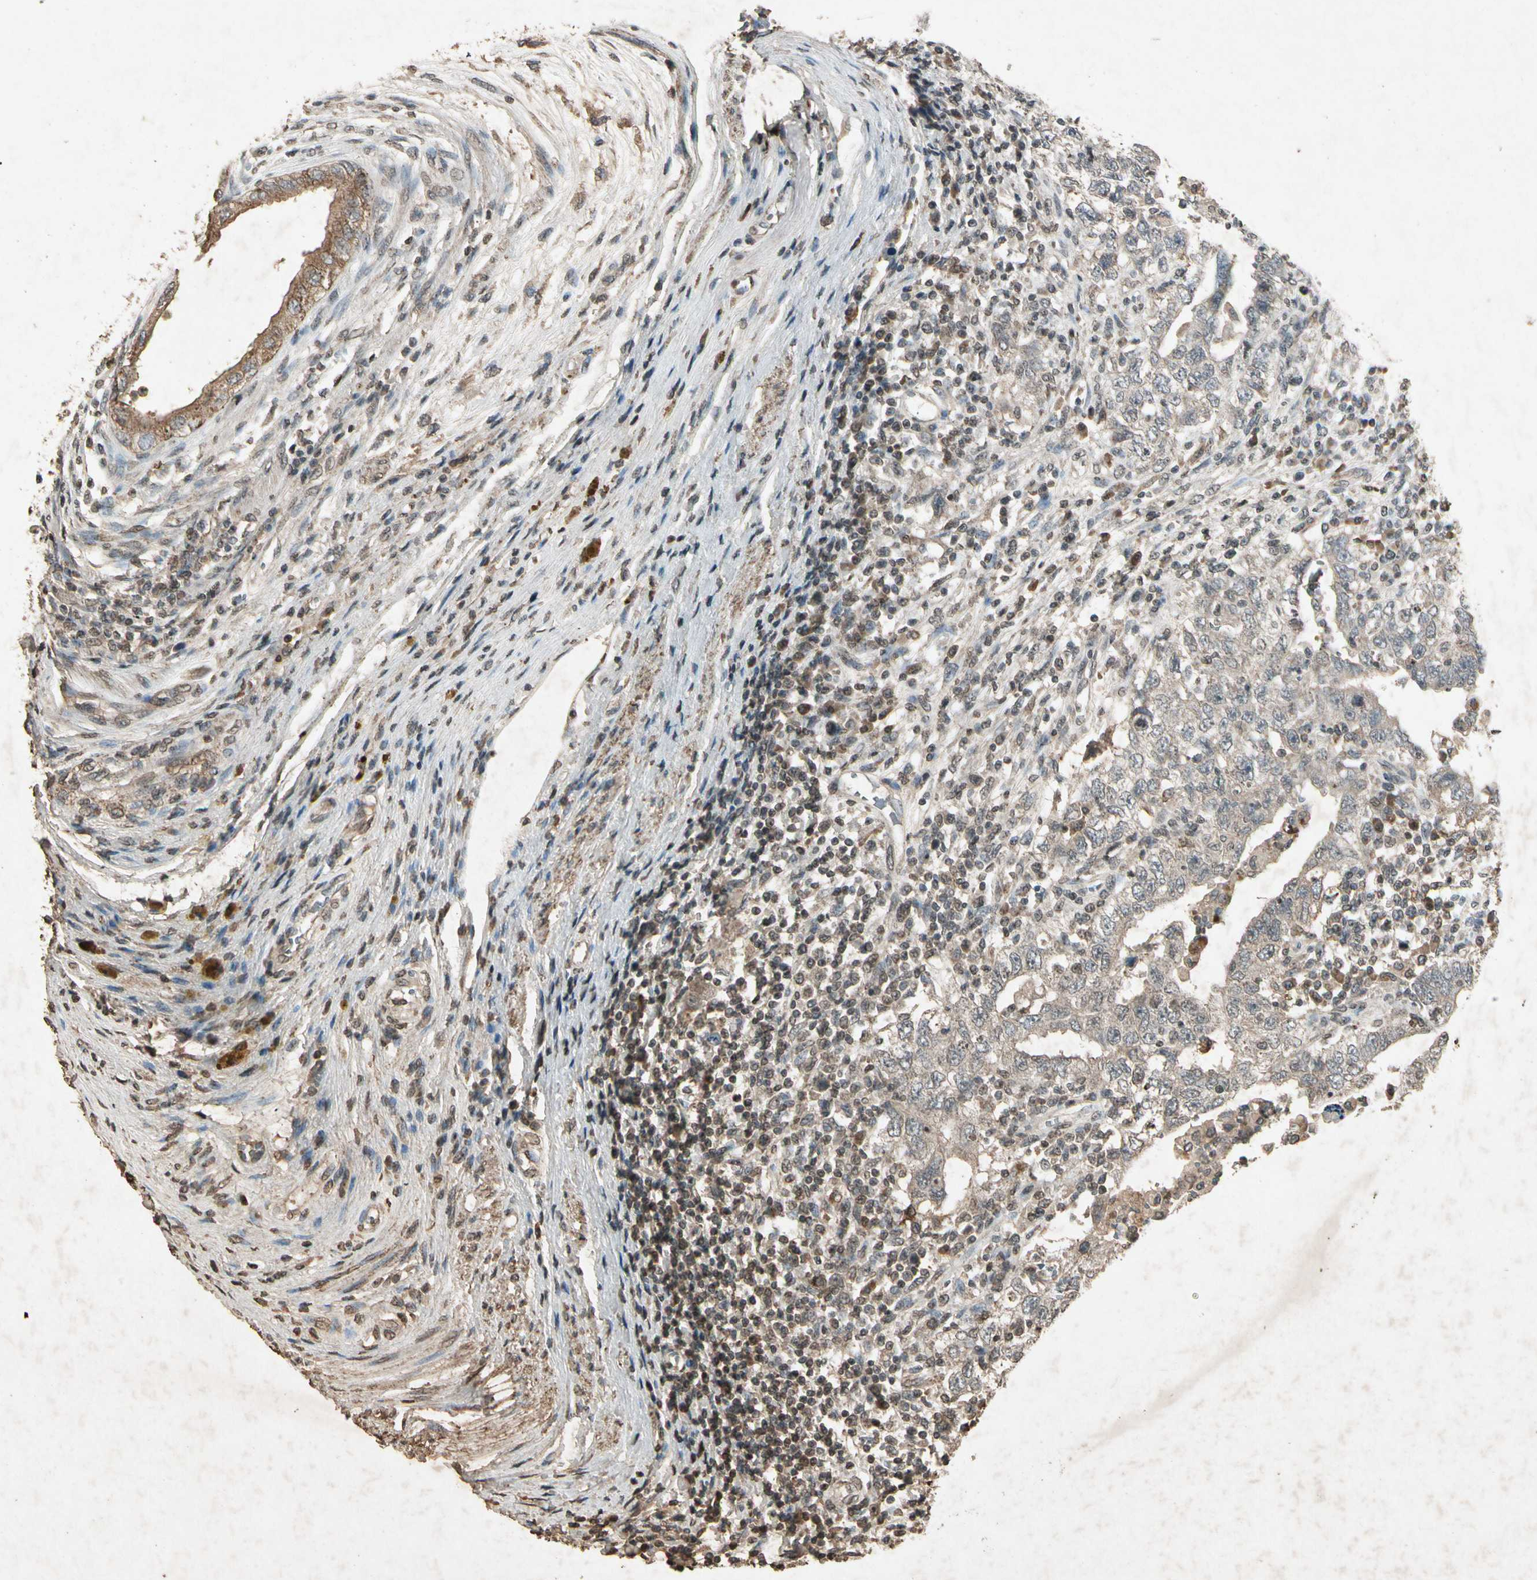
{"staining": {"intensity": "weak", "quantity": ">75%", "location": "cytoplasmic/membranous"}, "tissue": "testis cancer", "cell_type": "Tumor cells", "image_type": "cancer", "snomed": [{"axis": "morphology", "description": "Carcinoma, Embryonal, NOS"}, {"axis": "topography", "description": "Testis"}], "caption": "Protein expression analysis of testis embryonal carcinoma shows weak cytoplasmic/membranous positivity in about >75% of tumor cells.", "gene": "GC", "patient": {"sex": "male", "age": 26}}